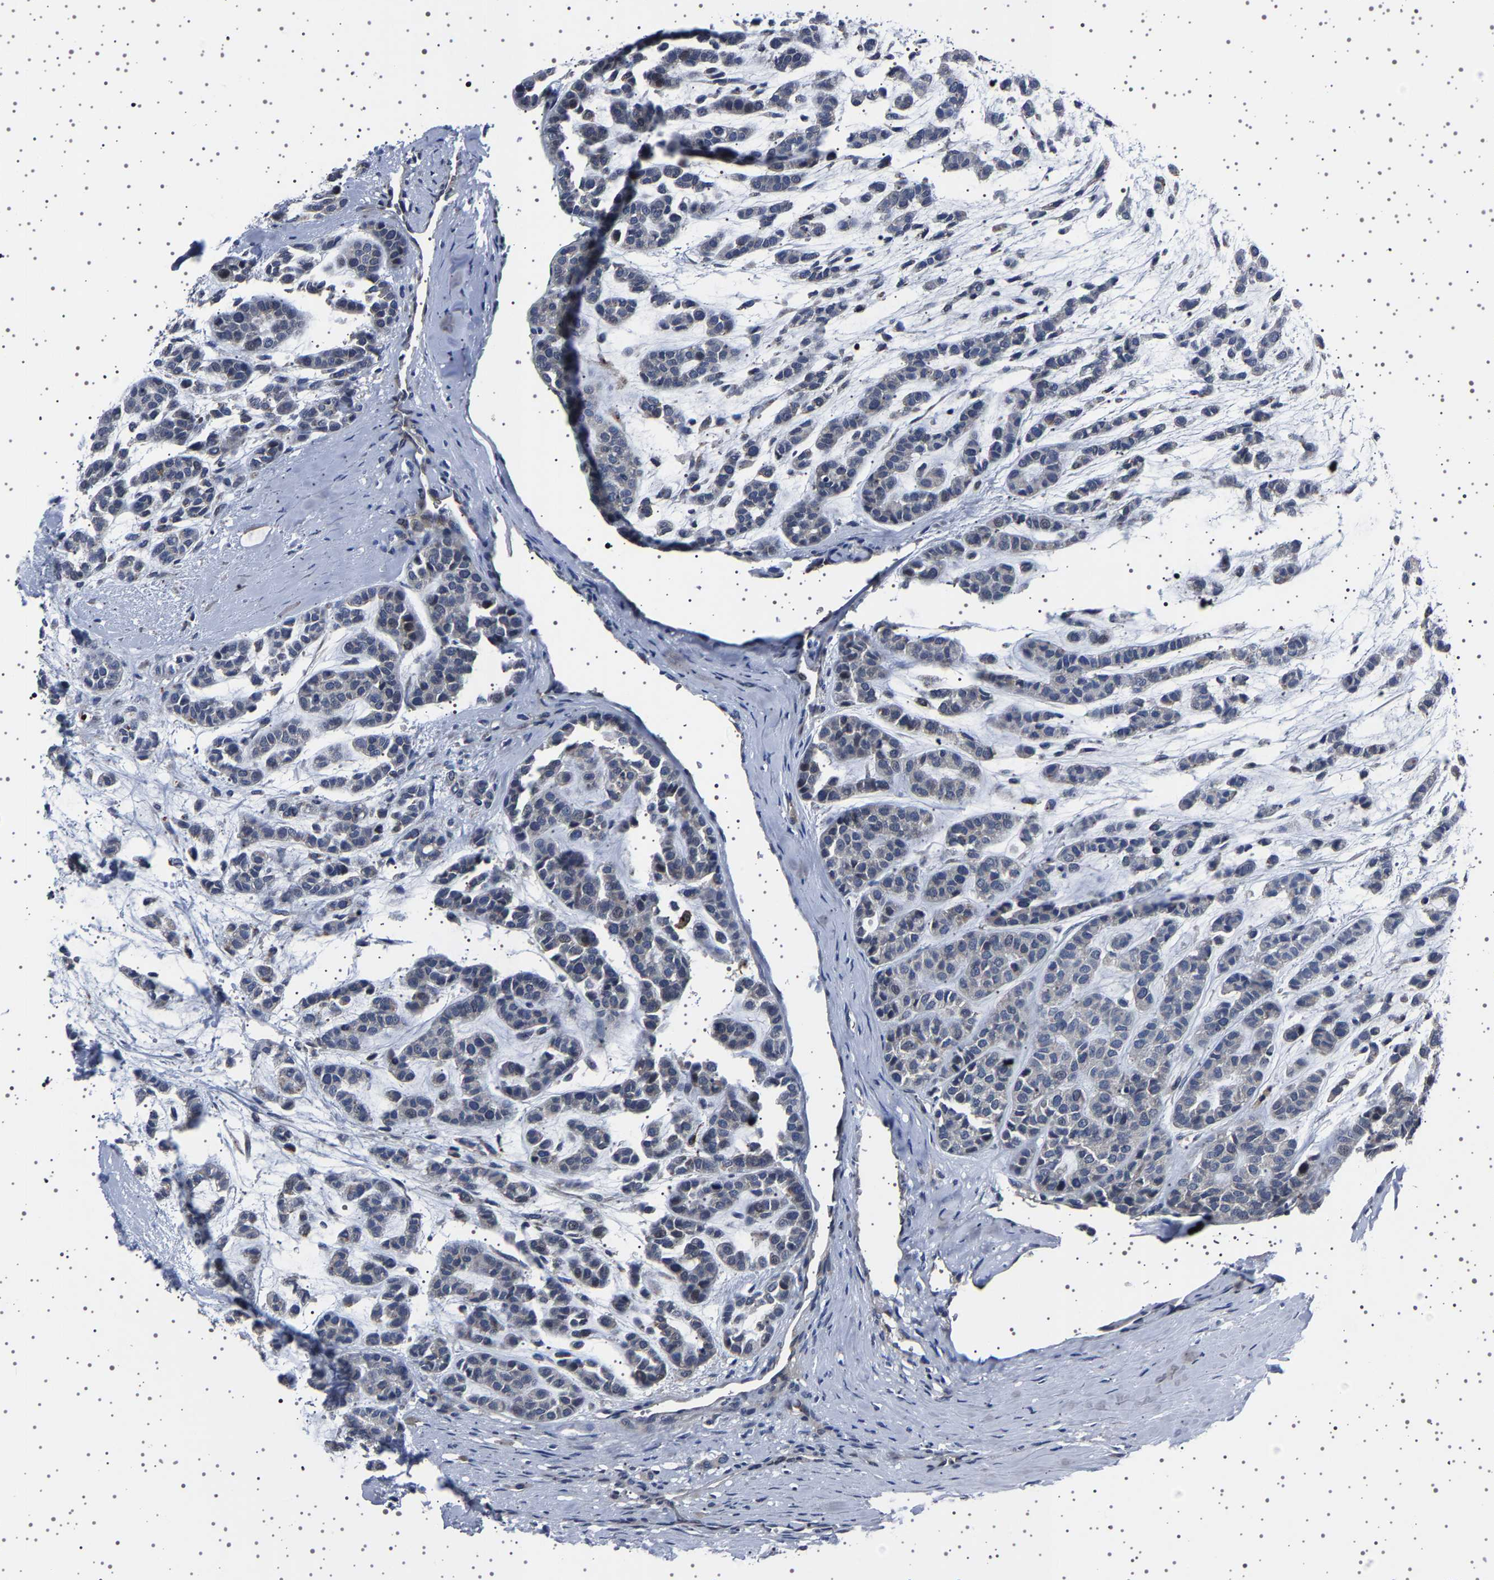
{"staining": {"intensity": "negative", "quantity": "none", "location": "none"}, "tissue": "head and neck cancer", "cell_type": "Tumor cells", "image_type": "cancer", "snomed": [{"axis": "morphology", "description": "Adenocarcinoma, NOS"}, {"axis": "morphology", "description": "Adenoma, NOS"}, {"axis": "topography", "description": "Head-Neck"}], "caption": "Tumor cells are negative for protein expression in human adenoma (head and neck). (DAB (3,3'-diaminobenzidine) IHC with hematoxylin counter stain).", "gene": "IL10RB", "patient": {"sex": "female", "age": 55}}